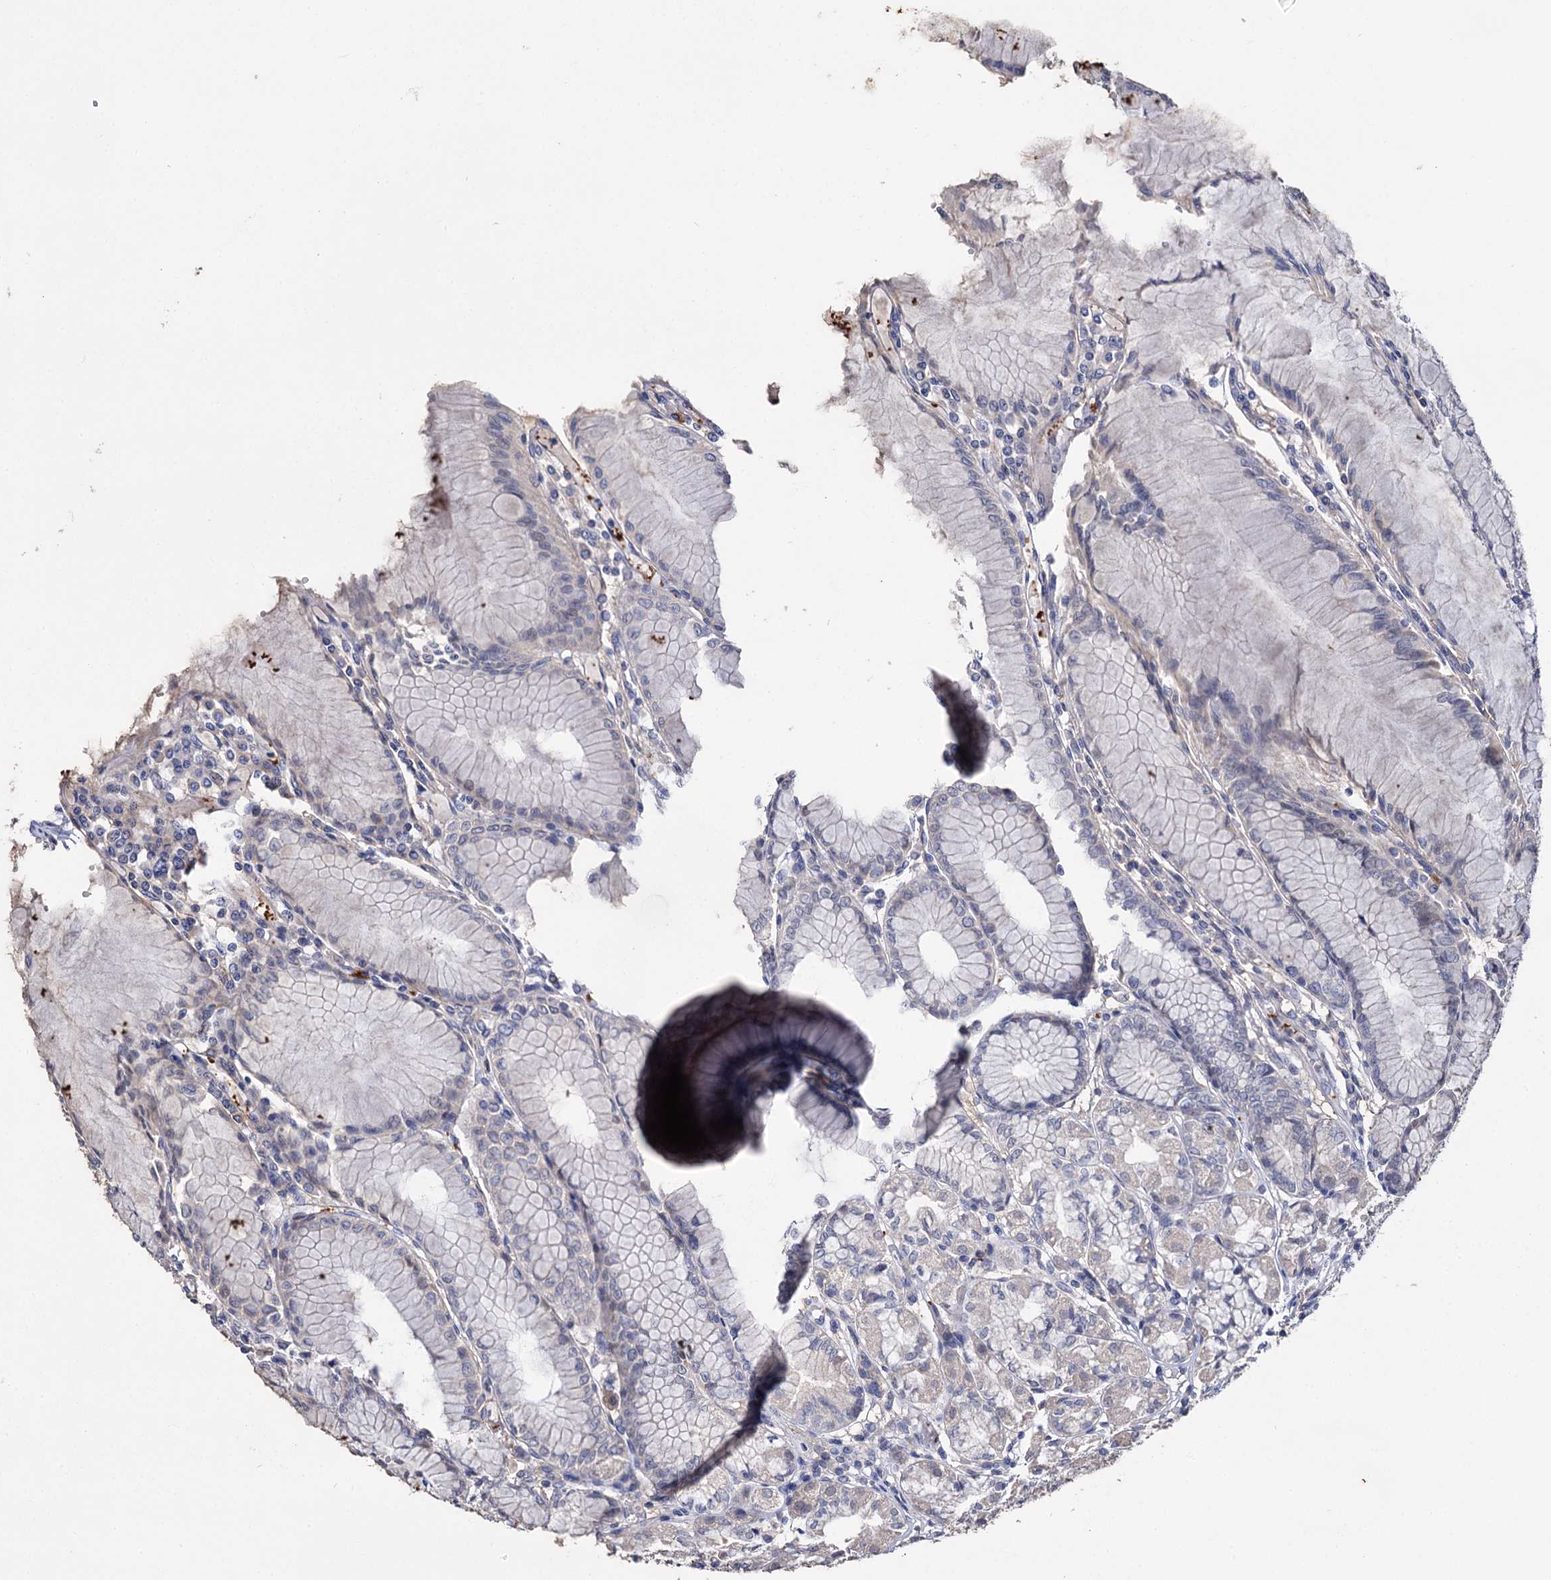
{"staining": {"intensity": "moderate", "quantity": "<25%", "location": "nuclear"}, "tissue": "stomach", "cell_type": "Glandular cells", "image_type": "normal", "snomed": [{"axis": "morphology", "description": "Normal tissue, NOS"}, {"axis": "topography", "description": "Stomach"}], "caption": "The immunohistochemical stain highlights moderate nuclear positivity in glandular cells of unremarkable stomach. The protein is stained brown, and the nuclei are stained in blue (DAB (3,3'-diaminobenzidine) IHC with brightfield microscopy, high magnification).", "gene": "DNAH6", "patient": {"sex": "female", "age": 57}}